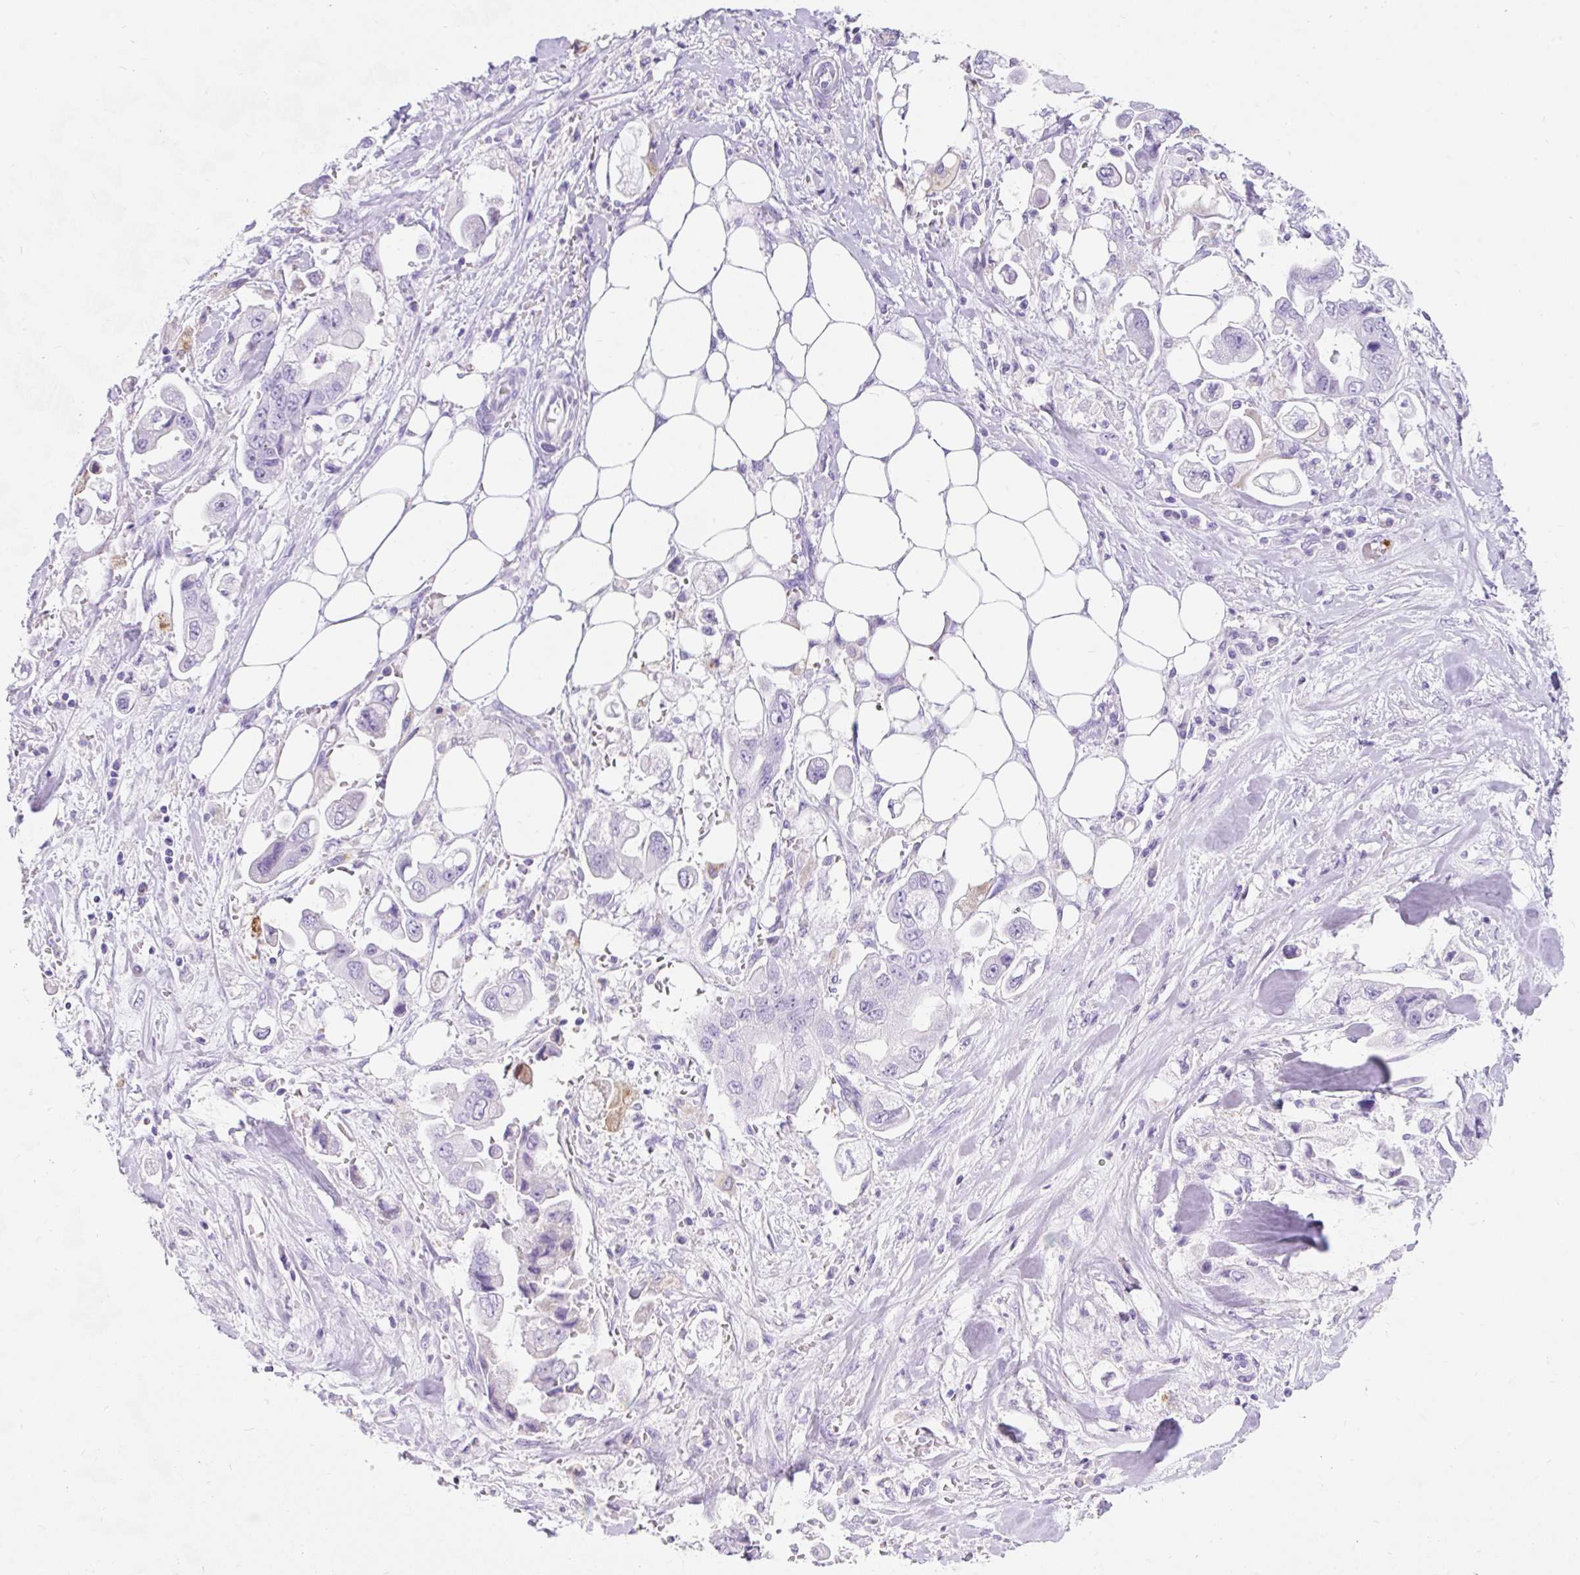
{"staining": {"intensity": "negative", "quantity": "none", "location": "none"}, "tissue": "stomach cancer", "cell_type": "Tumor cells", "image_type": "cancer", "snomed": [{"axis": "morphology", "description": "Adenocarcinoma, NOS"}, {"axis": "topography", "description": "Stomach"}], "caption": "Tumor cells are negative for brown protein staining in adenocarcinoma (stomach). (DAB (3,3'-diaminobenzidine) immunohistochemistry with hematoxylin counter stain).", "gene": "APOC4-APOC2", "patient": {"sex": "male", "age": 62}}